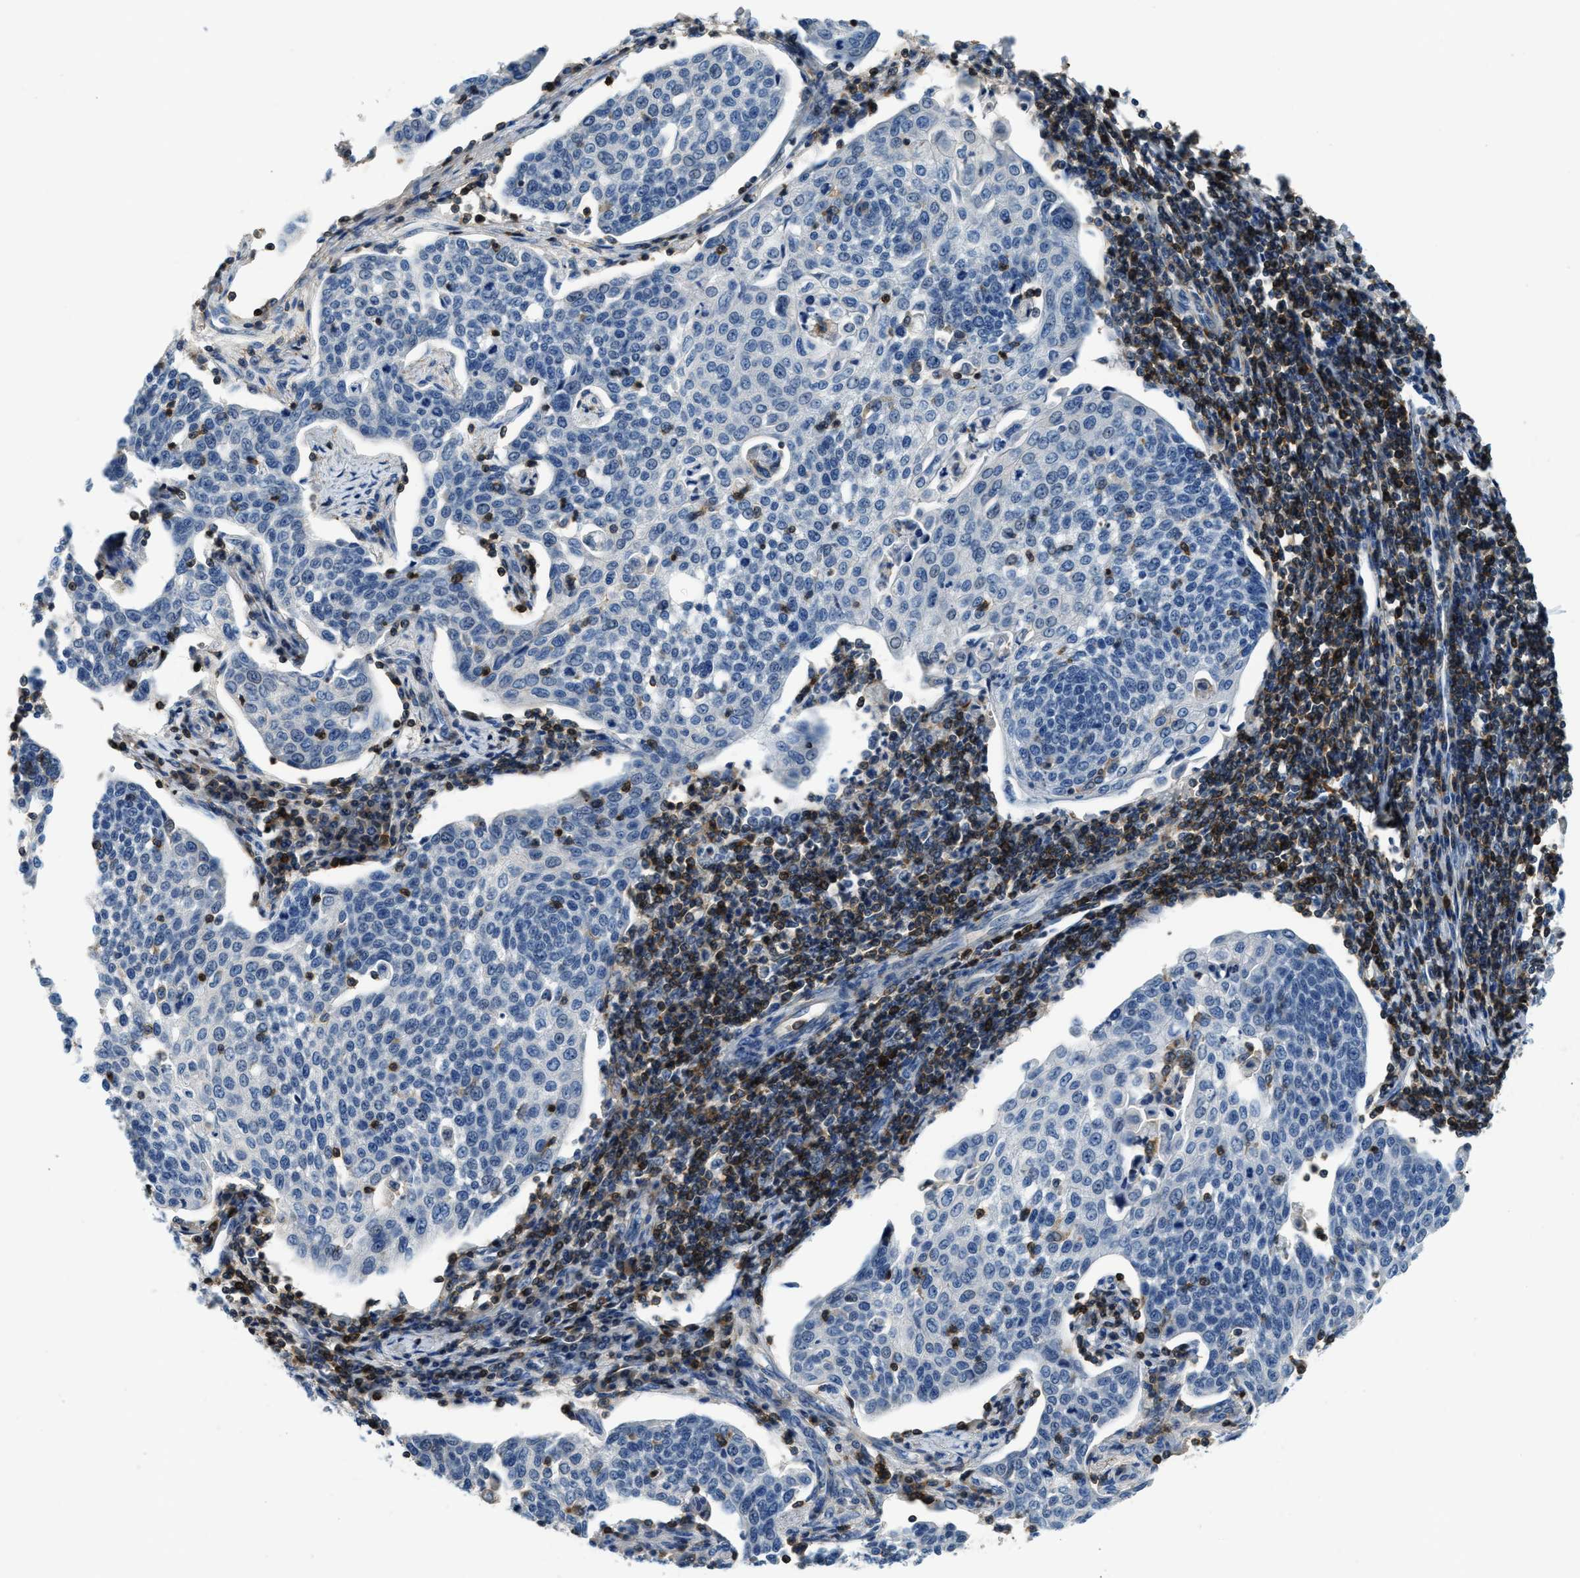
{"staining": {"intensity": "negative", "quantity": "none", "location": "none"}, "tissue": "cervical cancer", "cell_type": "Tumor cells", "image_type": "cancer", "snomed": [{"axis": "morphology", "description": "Squamous cell carcinoma, NOS"}, {"axis": "topography", "description": "Cervix"}], "caption": "Tumor cells are negative for brown protein staining in cervical cancer (squamous cell carcinoma). Nuclei are stained in blue.", "gene": "MYO1G", "patient": {"sex": "female", "age": 34}}